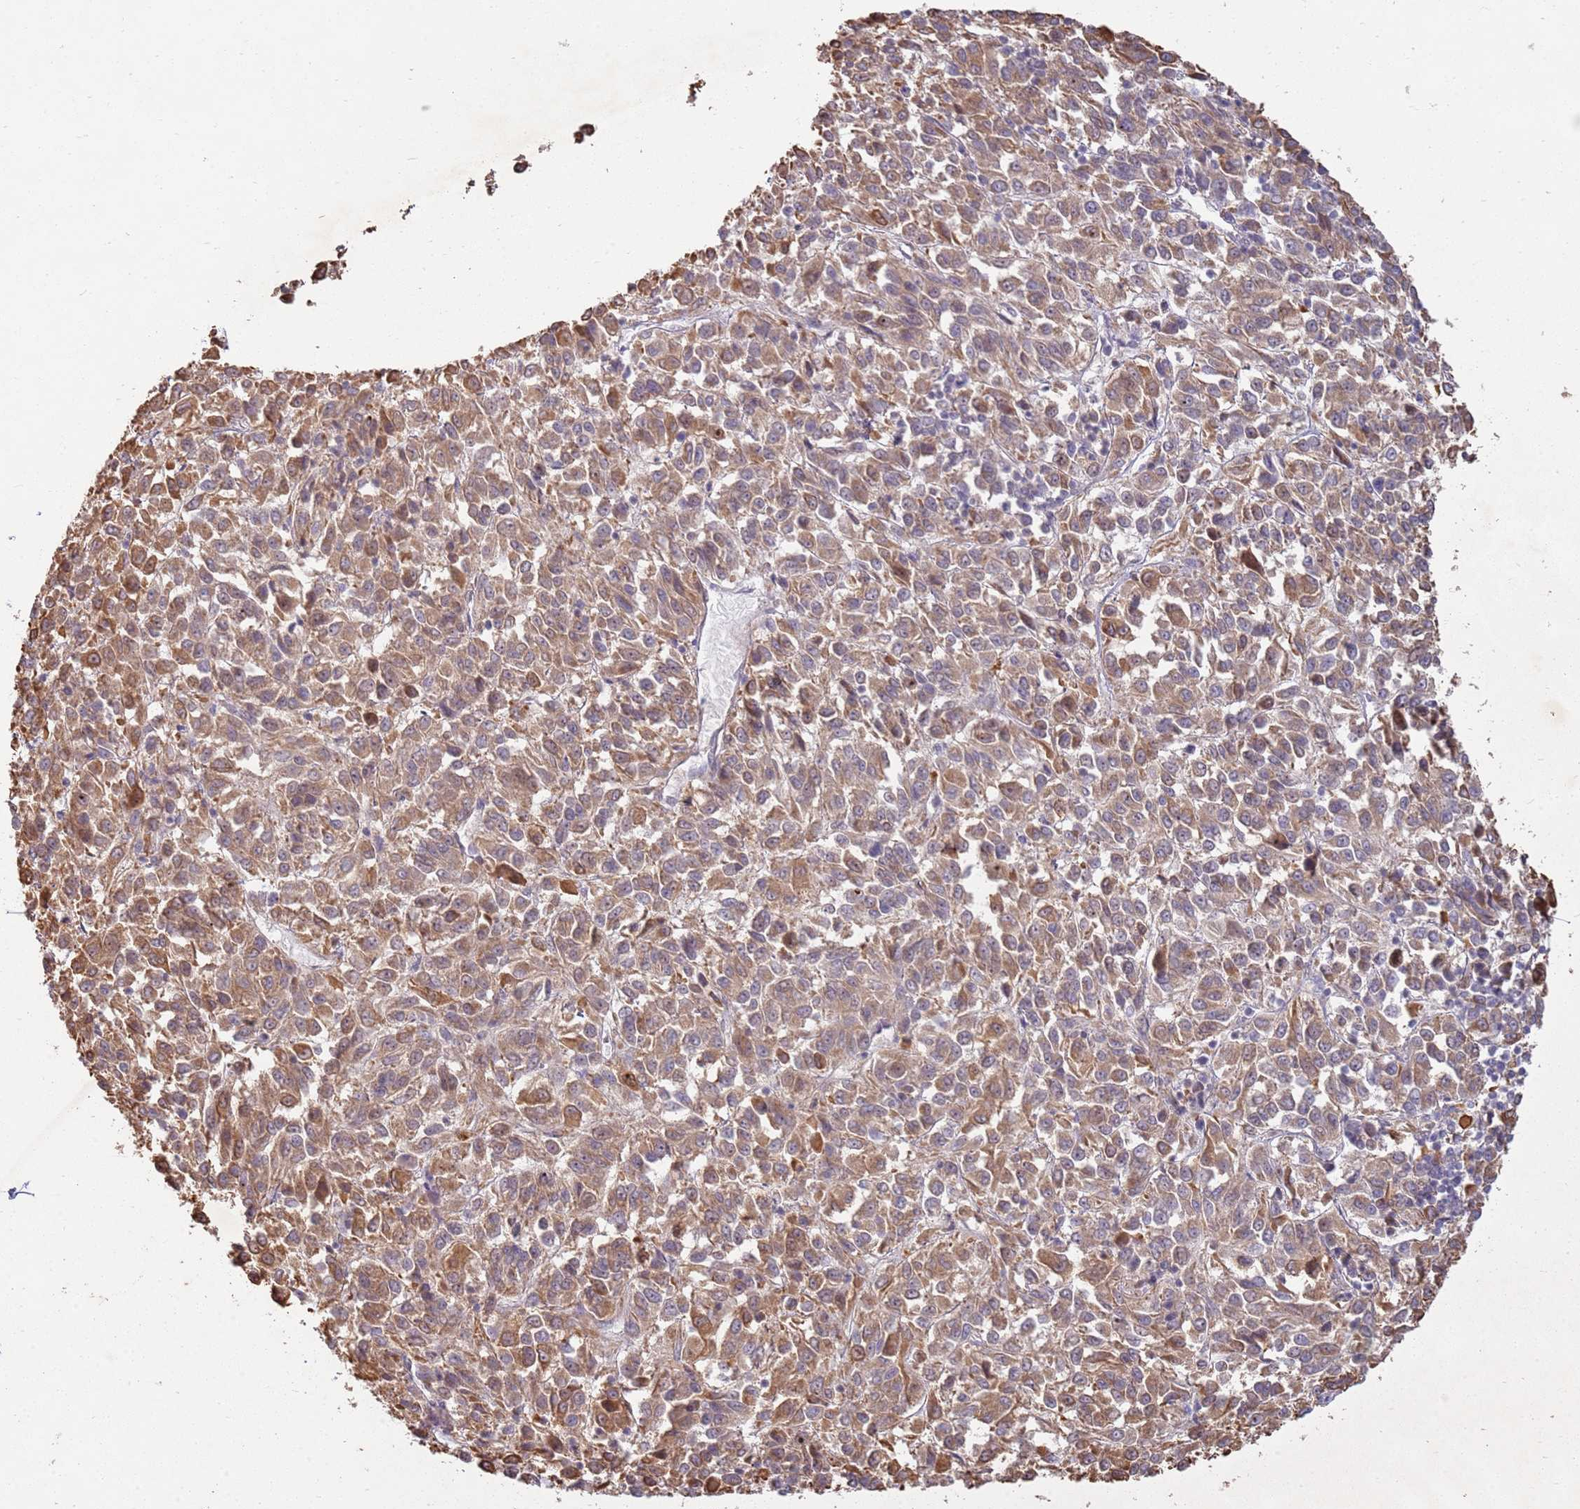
{"staining": {"intensity": "moderate", "quantity": ">75%", "location": "cytoplasmic/membranous"}, "tissue": "melanoma", "cell_type": "Tumor cells", "image_type": "cancer", "snomed": [{"axis": "morphology", "description": "Malignant melanoma, Metastatic site"}, {"axis": "topography", "description": "Lung"}], "caption": "Immunohistochemistry (IHC) of malignant melanoma (metastatic site) exhibits medium levels of moderate cytoplasmic/membranous positivity in about >75% of tumor cells.", "gene": "MPEG1", "patient": {"sex": "male", "age": 64}}